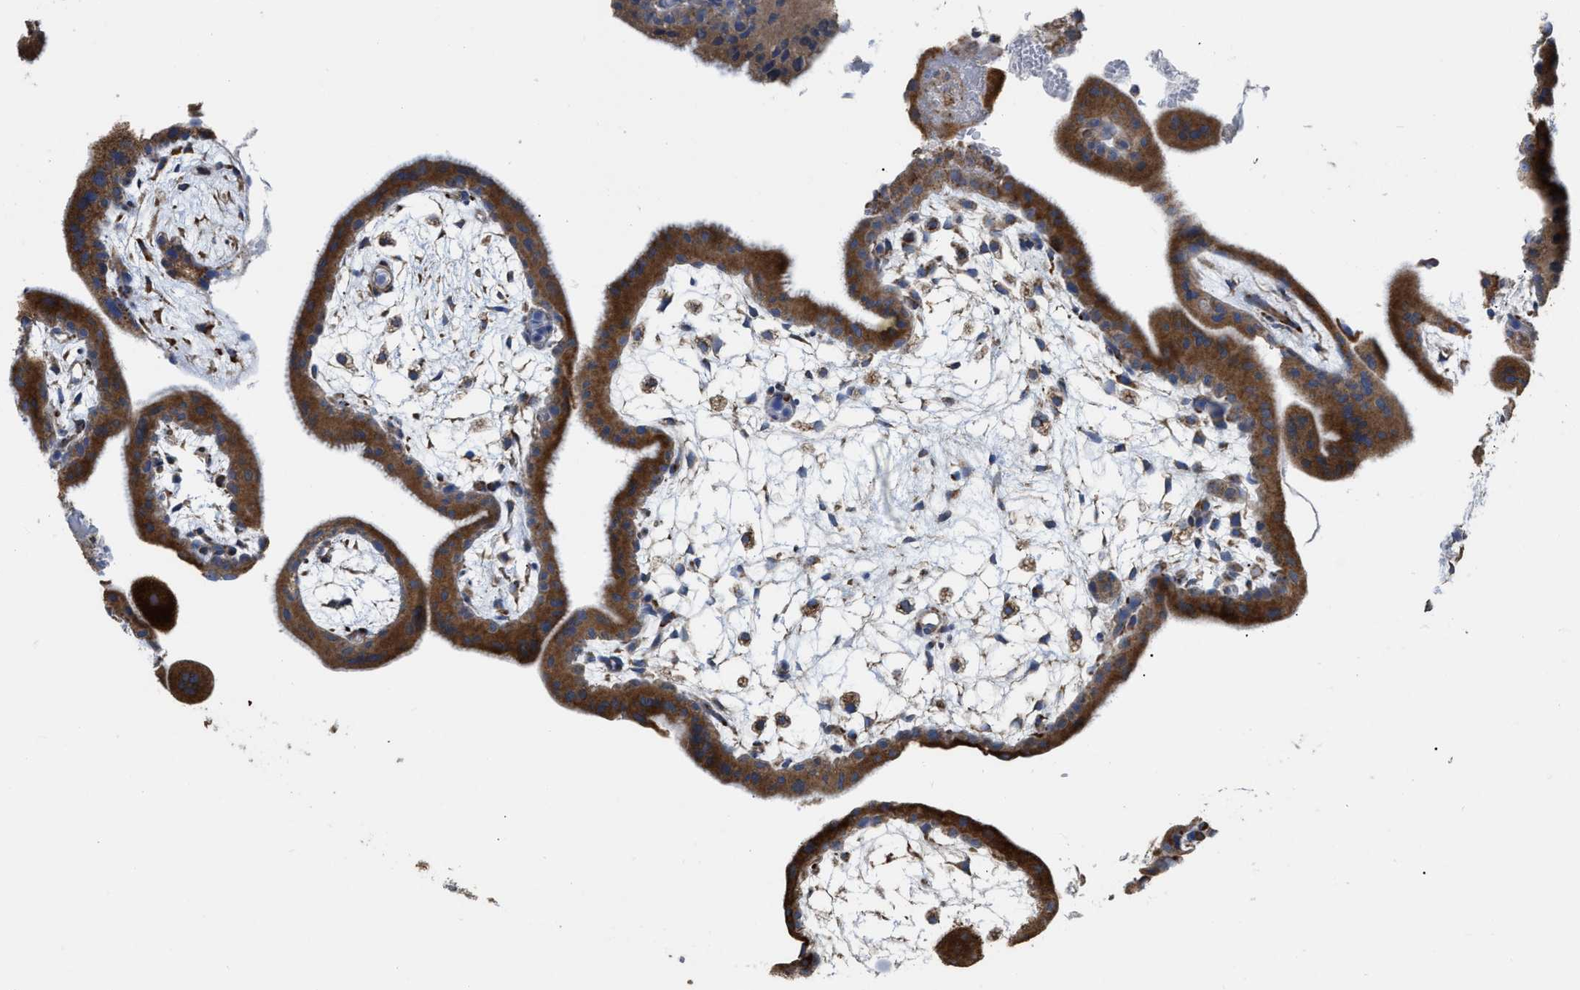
{"staining": {"intensity": "strong", "quantity": ">75%", "location": "cytoplasmic/membranous"}, "tissue": "placenta", "cell_type": "Trophoblastic cells", "image_type": "normal", "snomed": [{"axis": "morphology", "description": "Normal tissue, NOS"}, {"axis": "topography", "description": "Placenta"}], "caption": "High-power microscopy captured an immunohistochemistry histopathology image of normal placenta, revealing strong cytoplasmic/membranous expression in approximately >75% of trophoblastic cells.", "gene": "AK2", "patient": {"sex": "female", "age": 35}}